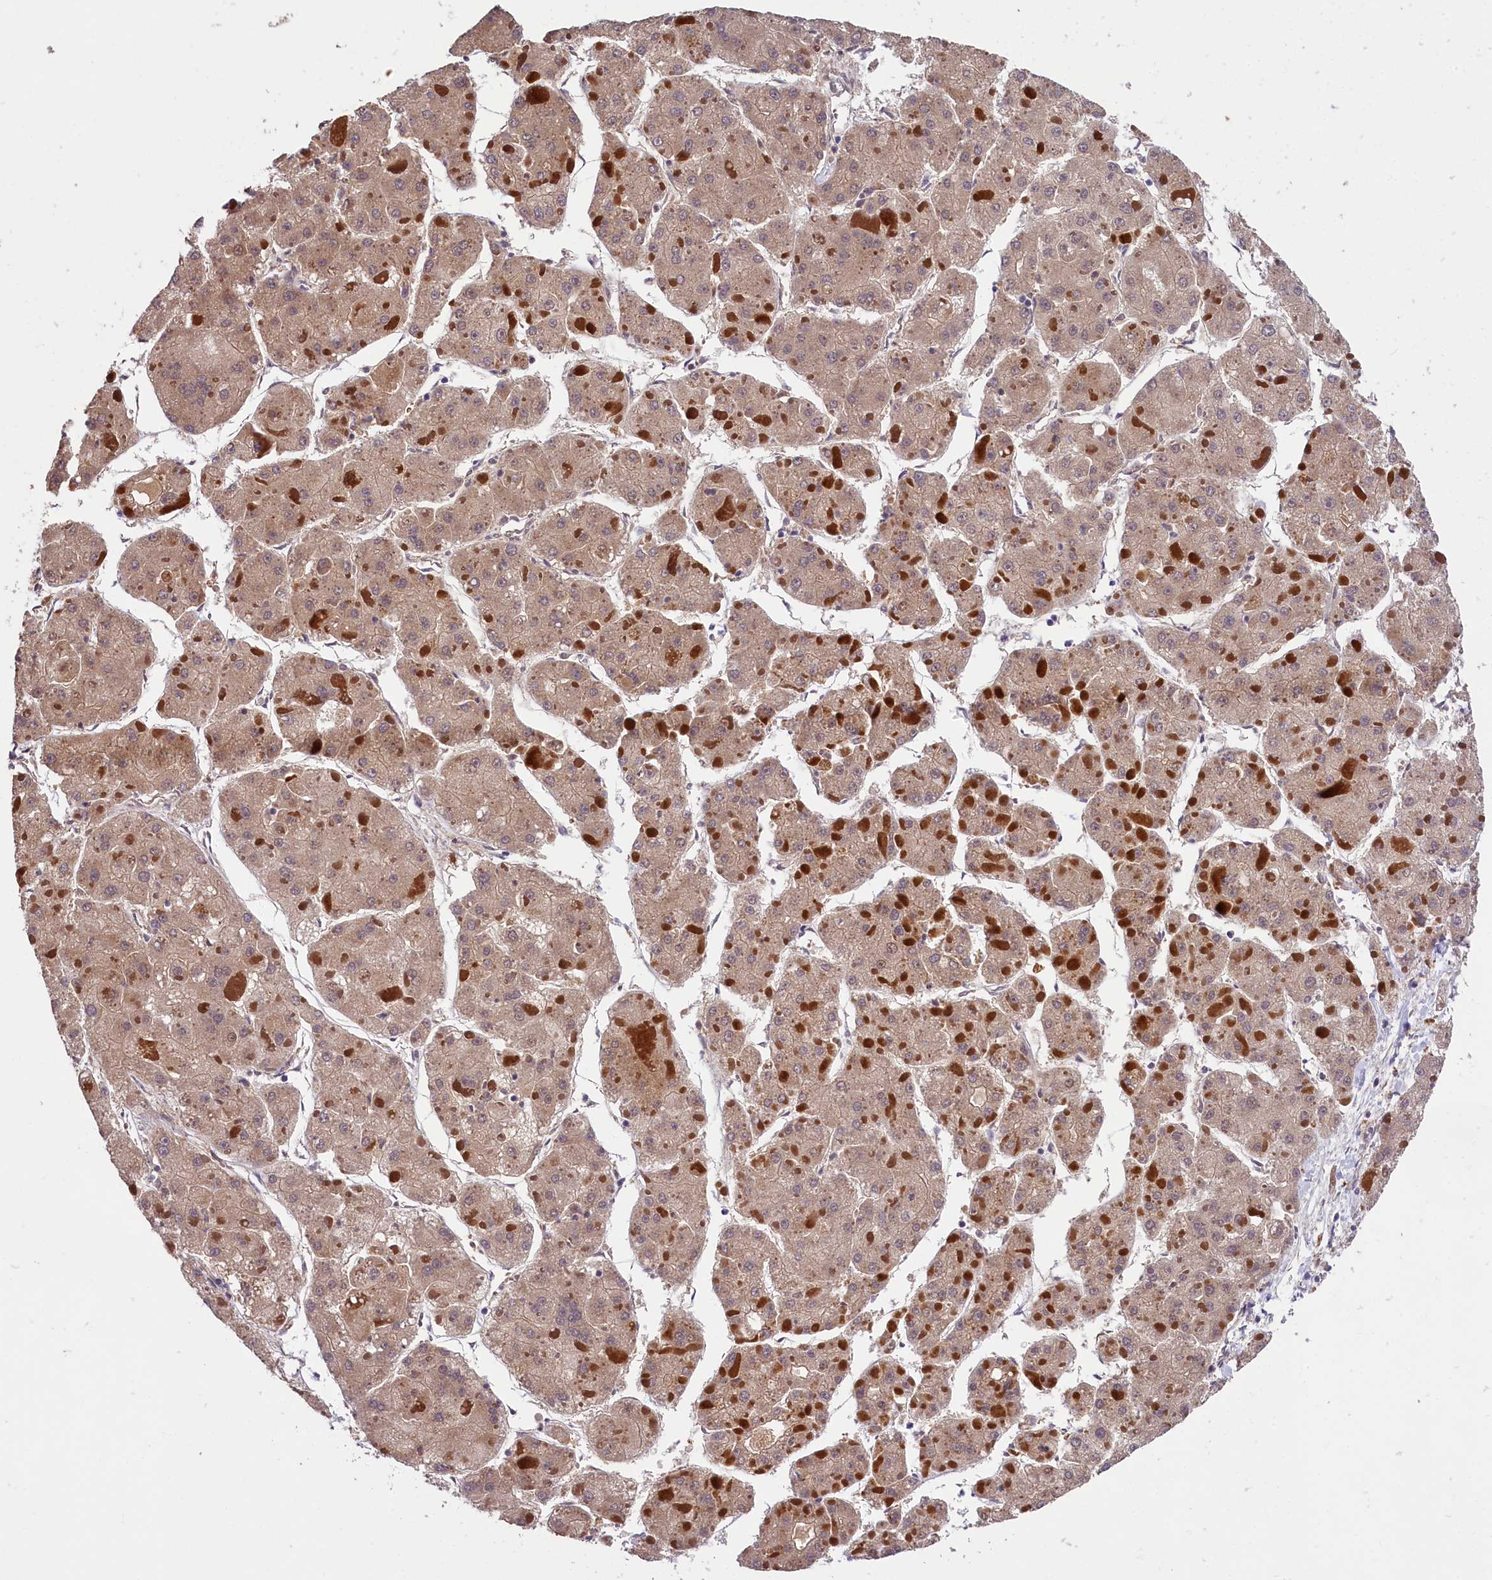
{"staining": {"intensity": "weak", "quantity": ">75%", "location": "cytoplasmic/membranous"}, "tissue": "liver cancer", "cell_type": "Tumor cells", "image_type": "cancer", "snomed": [{"axis": "morphology", "description": "Carcinoma, Hepatocellular, NOS"}, {"axis": "topography", "description": "Liver"}], "caption": "Immunohistochemistry image of neoplastic tissue: liver hepatocellular carcinoma stained using immunohistochemistry exhibits low levels of weak protein expression localized specifically in the cytoplasmic/membranous of tumor cells, appearing as a cytoplasmic/membranous brown color.", "gene": "PHAF1", "patient": {"sex": "female", "age": 73}}